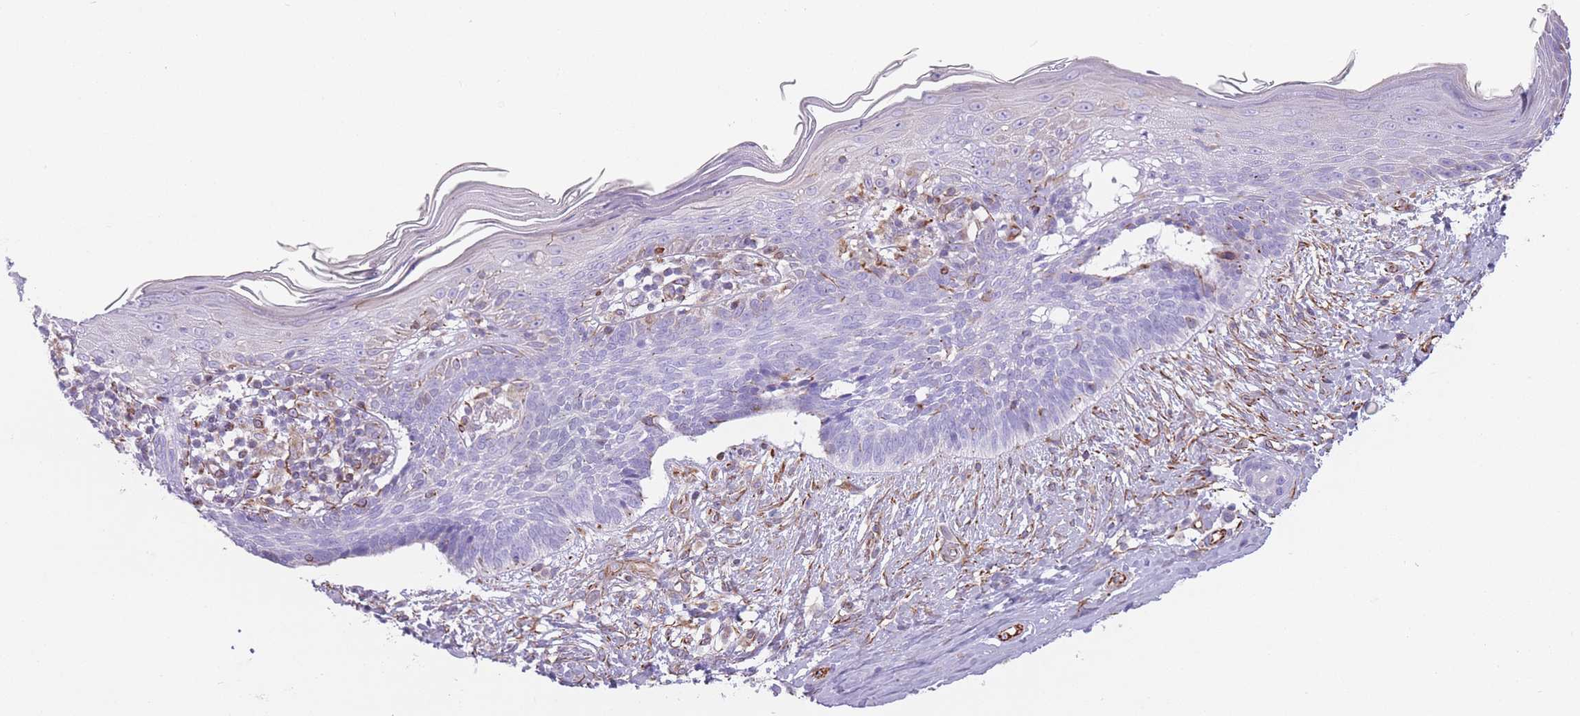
{"staining": {"intensity": "negative", "quantity": "none", "location": "none"}, "tissue": "skin cancer", "cell_type": "Tumor cells", "image_type": "cancer", "snomed": [{"axis": "morphology", "description": "Basal cell carcinoma"}, {"axis": "topography", "description": "Skin"}], "caption": "Human skin cancer (basal cell carcinoma) stained for a protein using immunohistochemistry shows no expression in tumor cells.", "gene": "PTCD1", "patient": {"sex": "male", "age": 73}}